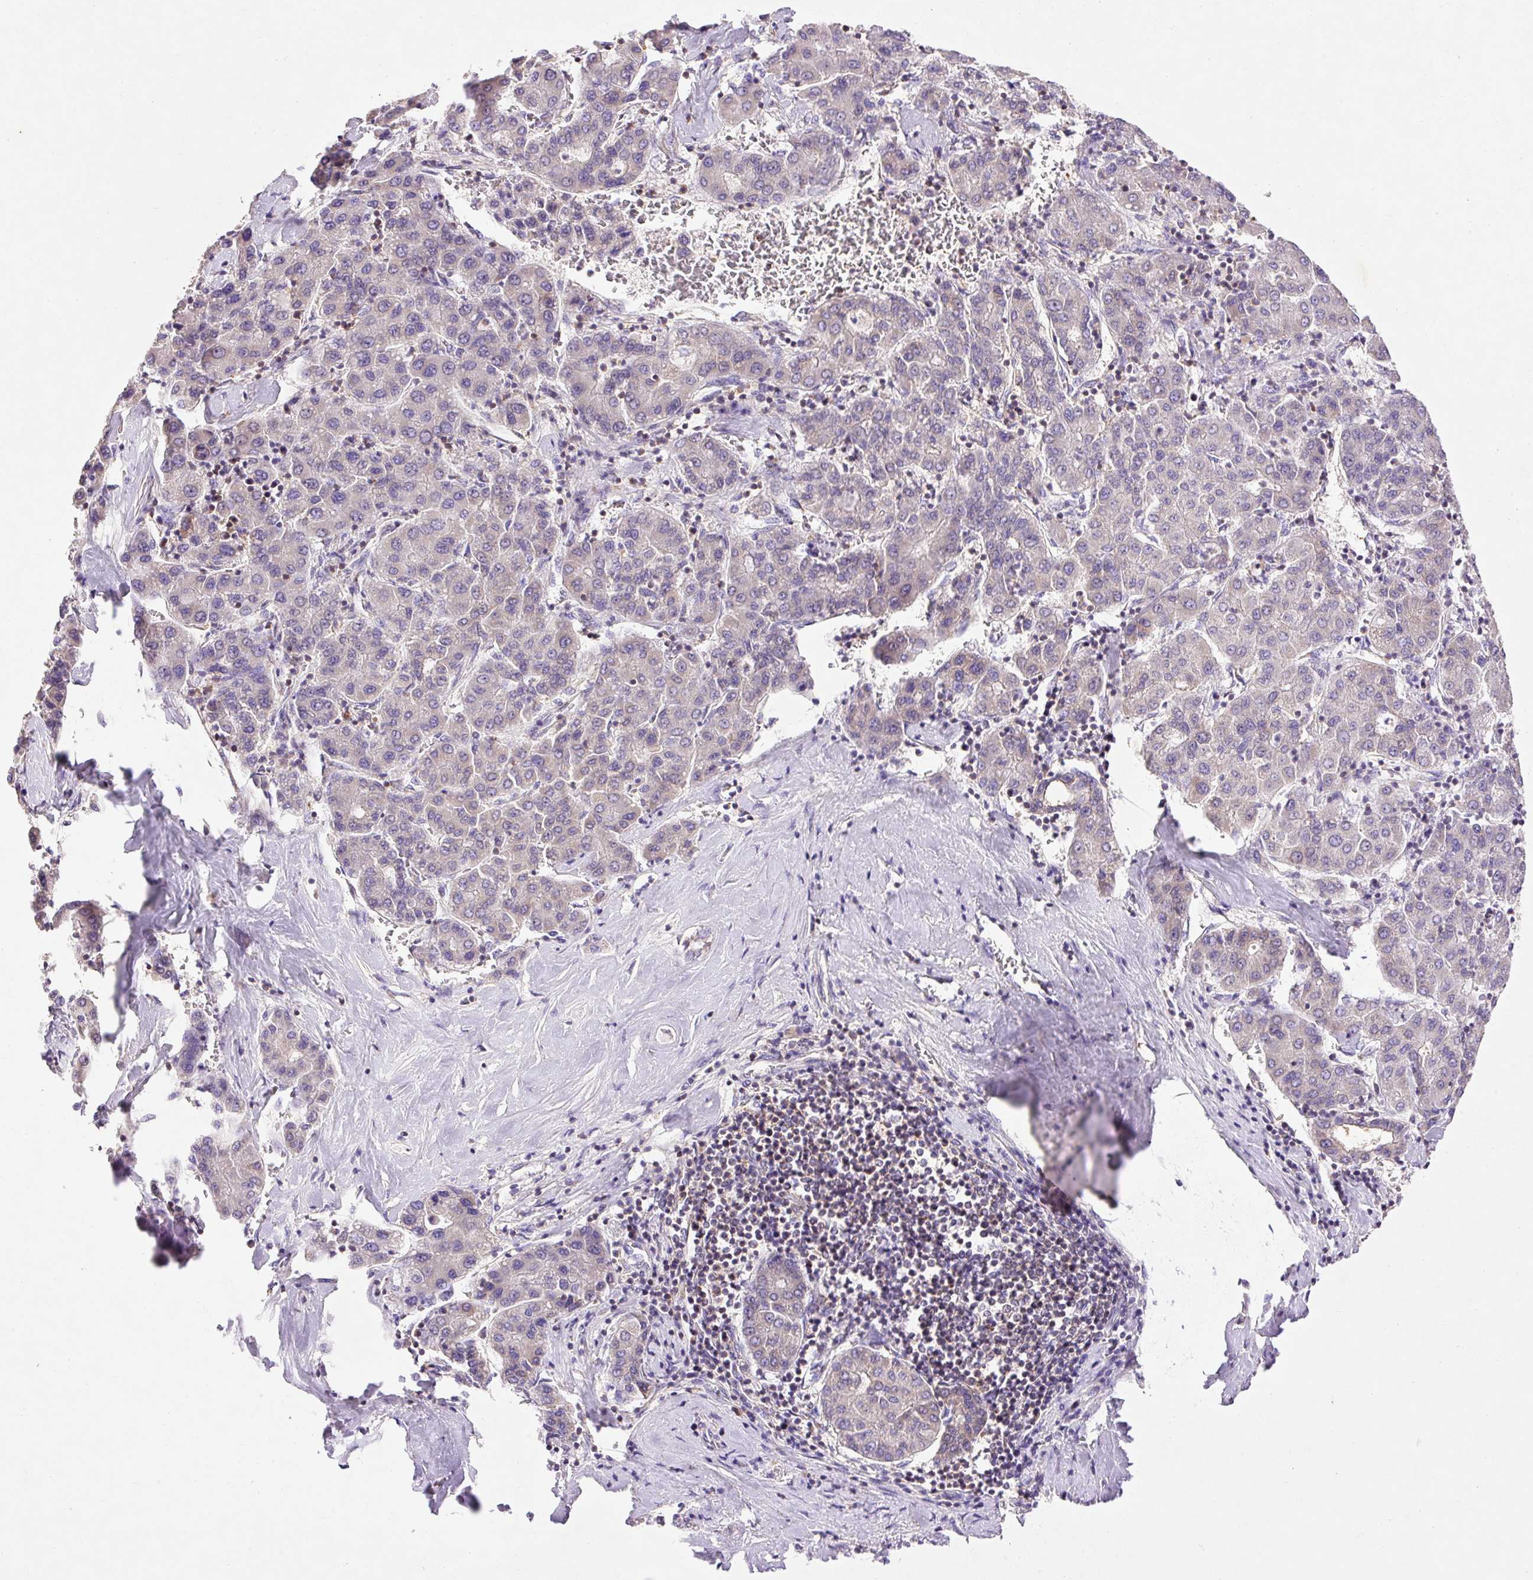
{"staining": {"intensity": "weak", "quantity": "<25%", "location": "cytoplasmic/membranous"}, "tissue": "liver cancer", "cell_type": "Tumor cells", "image_type": "cancer", "snomed": [{"axis": "morphology", "description": "Carcinoma, Hepatocellular, NOS"}, {"axis": "topography", "description": "Liver"}], "caption": "This is a micrograph of IHC staining of liver cancer (hepatocellular carcinoma), which shows no positivity in tumor cells.", "gene": "IMMT", "patient": {"sex": "male", "age": 65}}